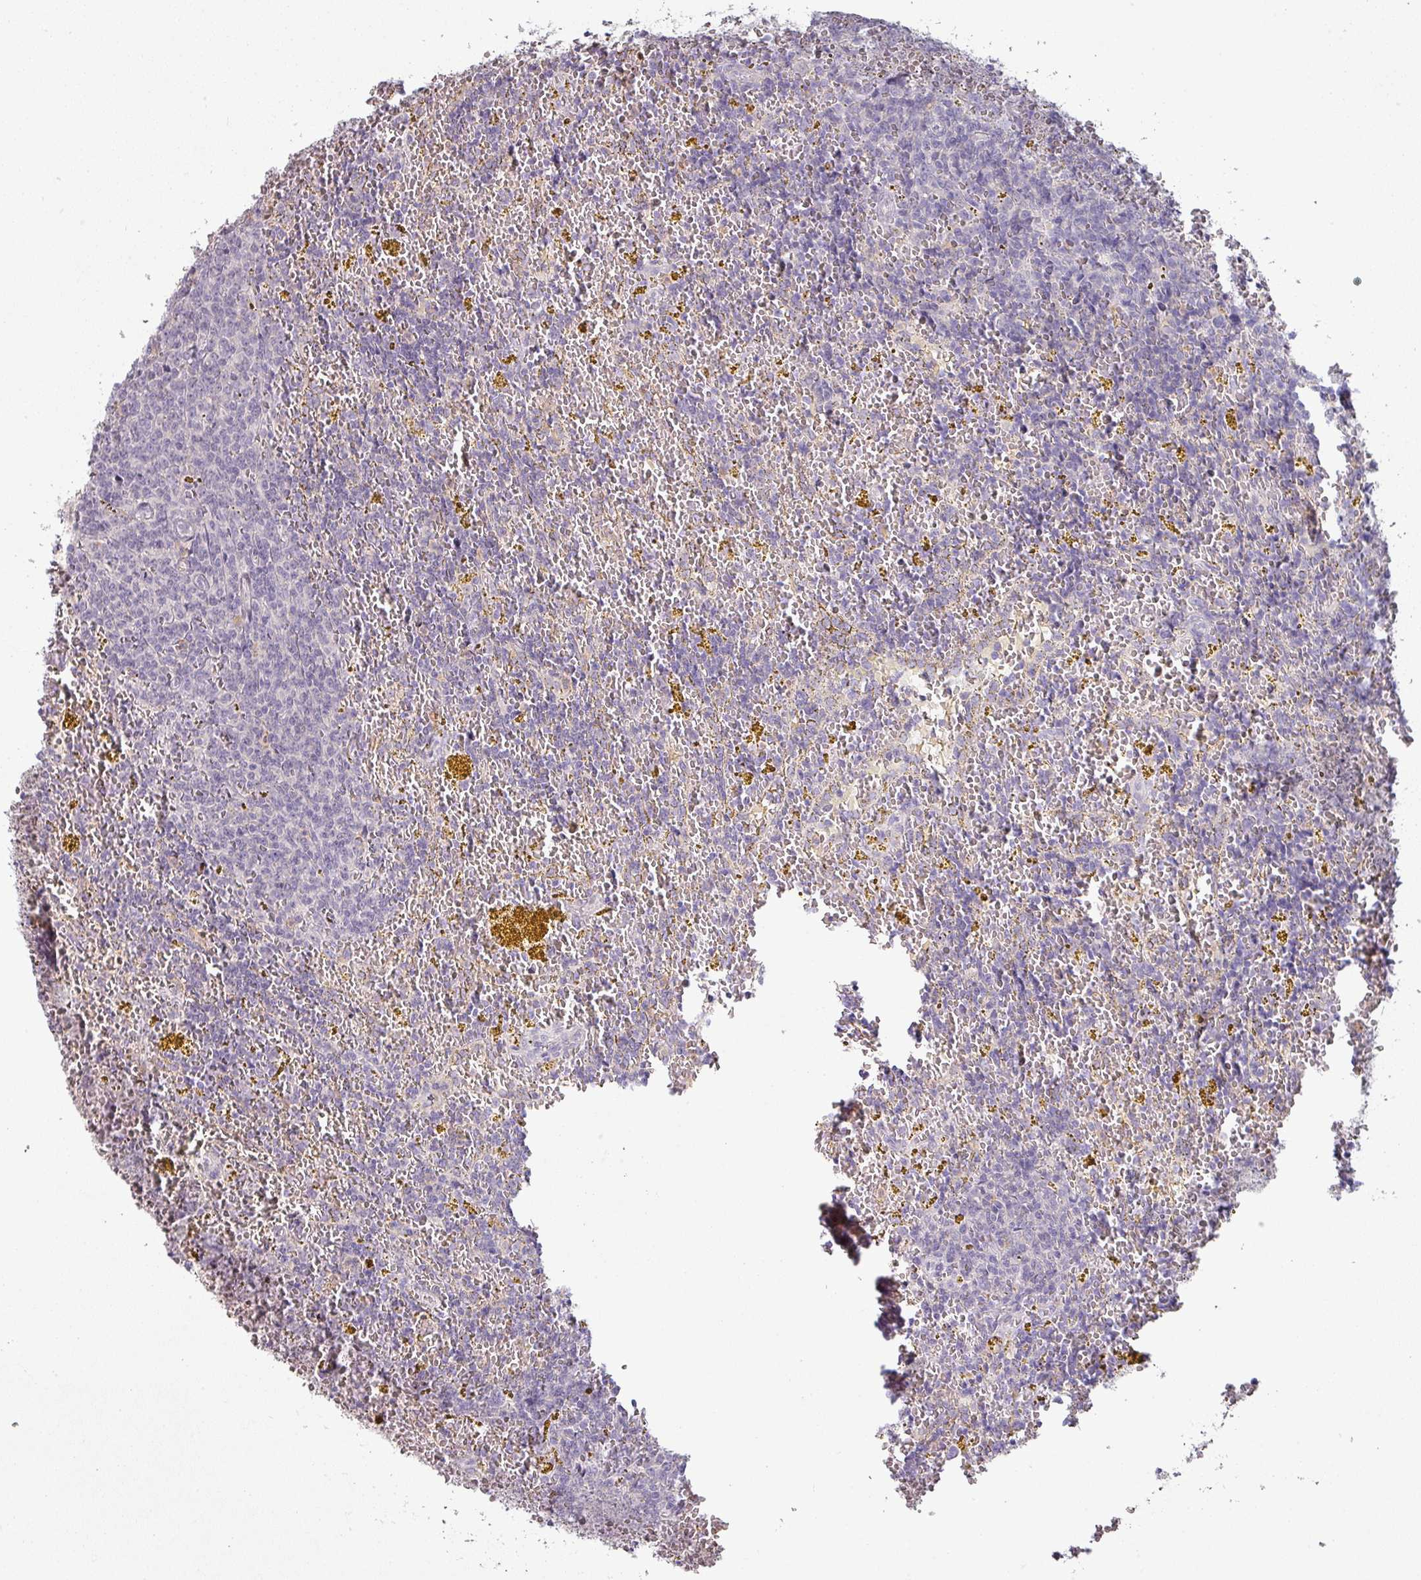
{"staining": {"intensity": "negative", "quantity": "none", "location": "none"}, "tissue": "lymphoma", "cell_type": "Tumor cells", "image_type": "cancer", "snomed": [{"axis": "morphology", "description": "Malignant lymphoma, non-Hodgkin's type, Low grade"}, {"axis": "topography", "description": "Spleen"}, {"axis": "topography", "description": "Lymph node"}], "caption": "This is an immunohistochemistry histopathology image of human lymphoma. There is no positivity in tumor cells.", "gene": "MAGEC3", "patient": {"sex": "female", "age": 66}}